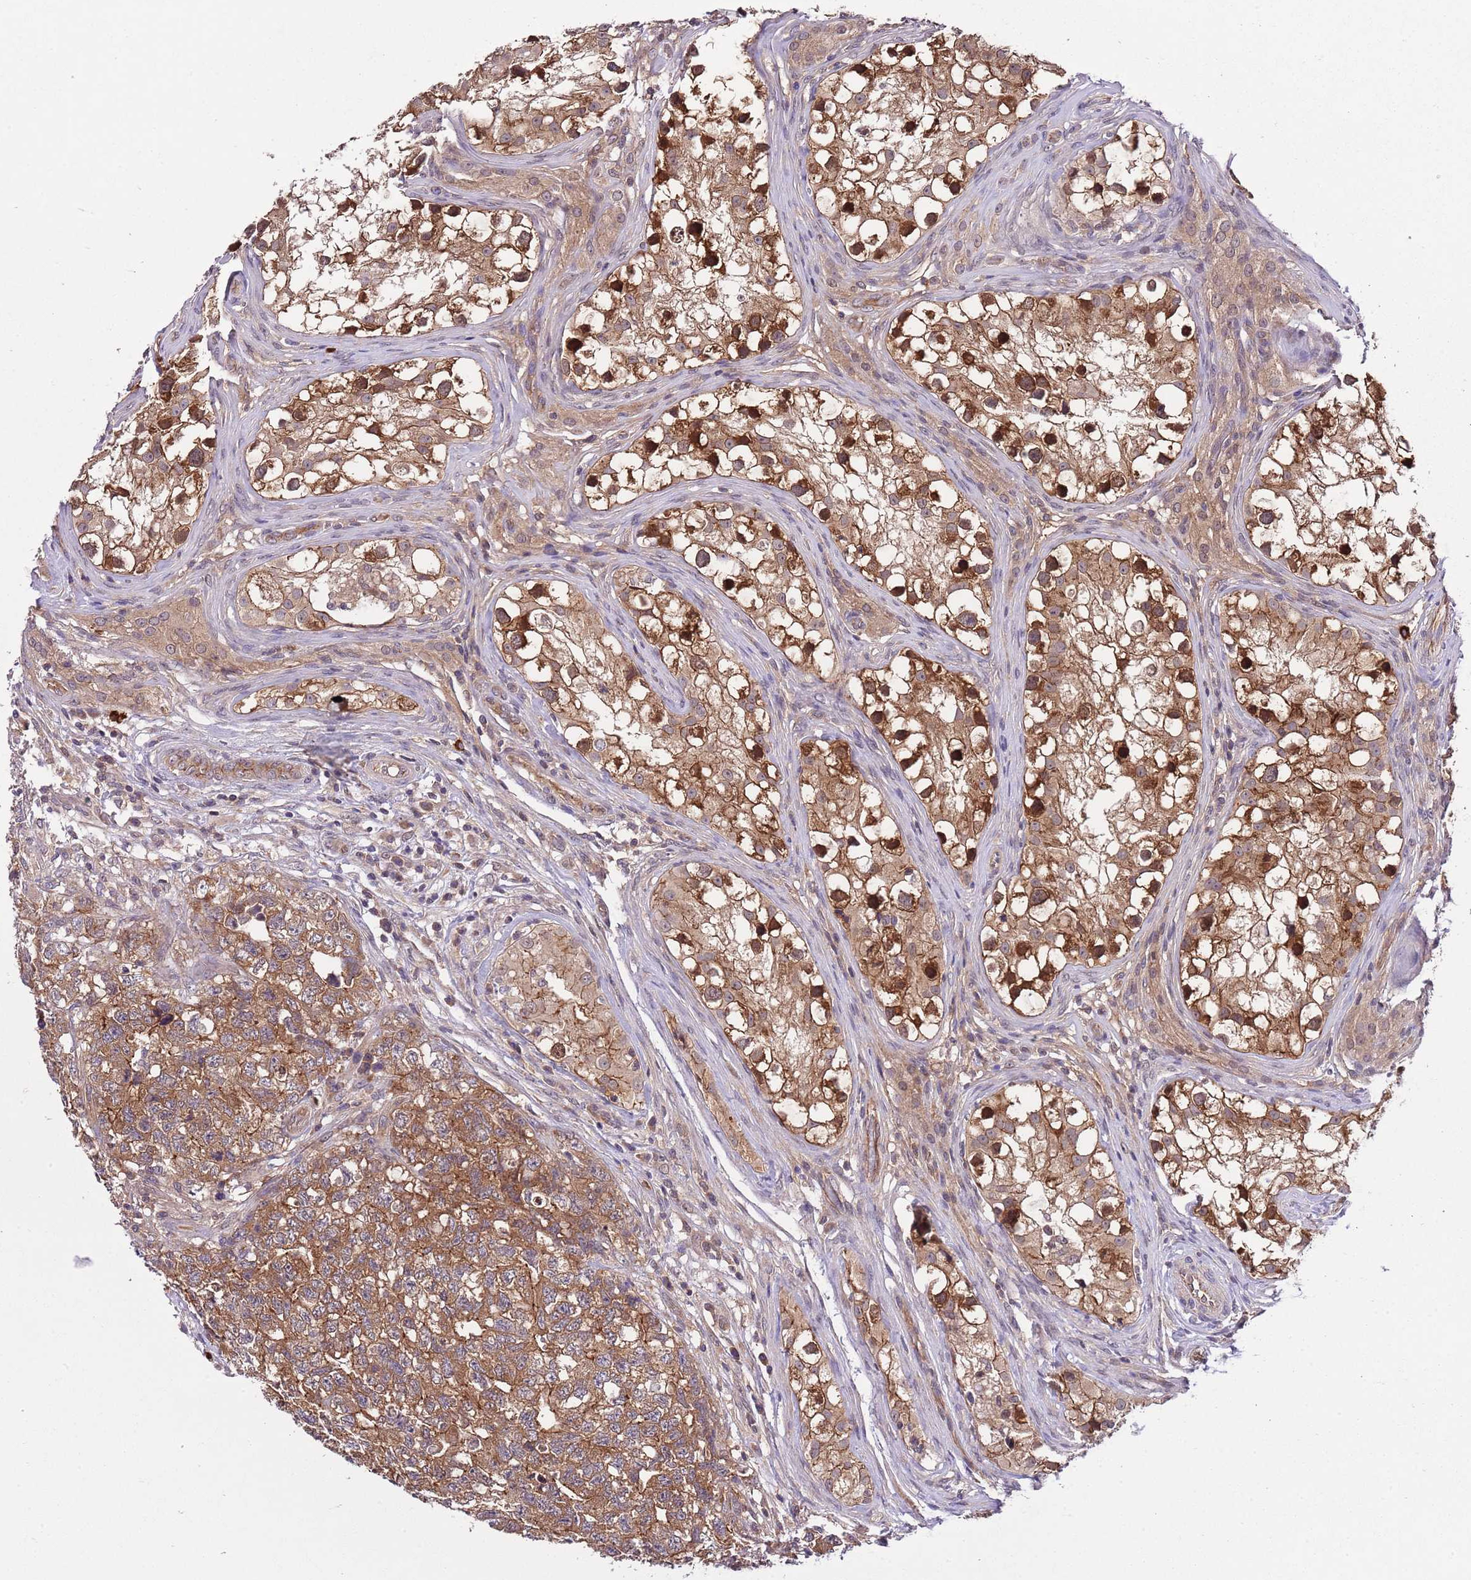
{"staining": {"intensity": "moderate", "quantity": ">75%", "location": "cytoplasmic/membranous"}, "tissue": "testis cancer", "cell_type": "Tumor cells", "image_type": "cancer", "snomed": [{"axis": "morphology", "description": "Carcinoma, Embryonal, NOS"}, {"axis": "topography", "description": "Testis"}], "caption": "The image displays a brown stain indicating the presence of a protein in the cytoplasmic/membranous of tumor cells in embryonal carcinoma (testis).", "gene": "DONSON", "patient": {"sex": "male", "age": 31}}